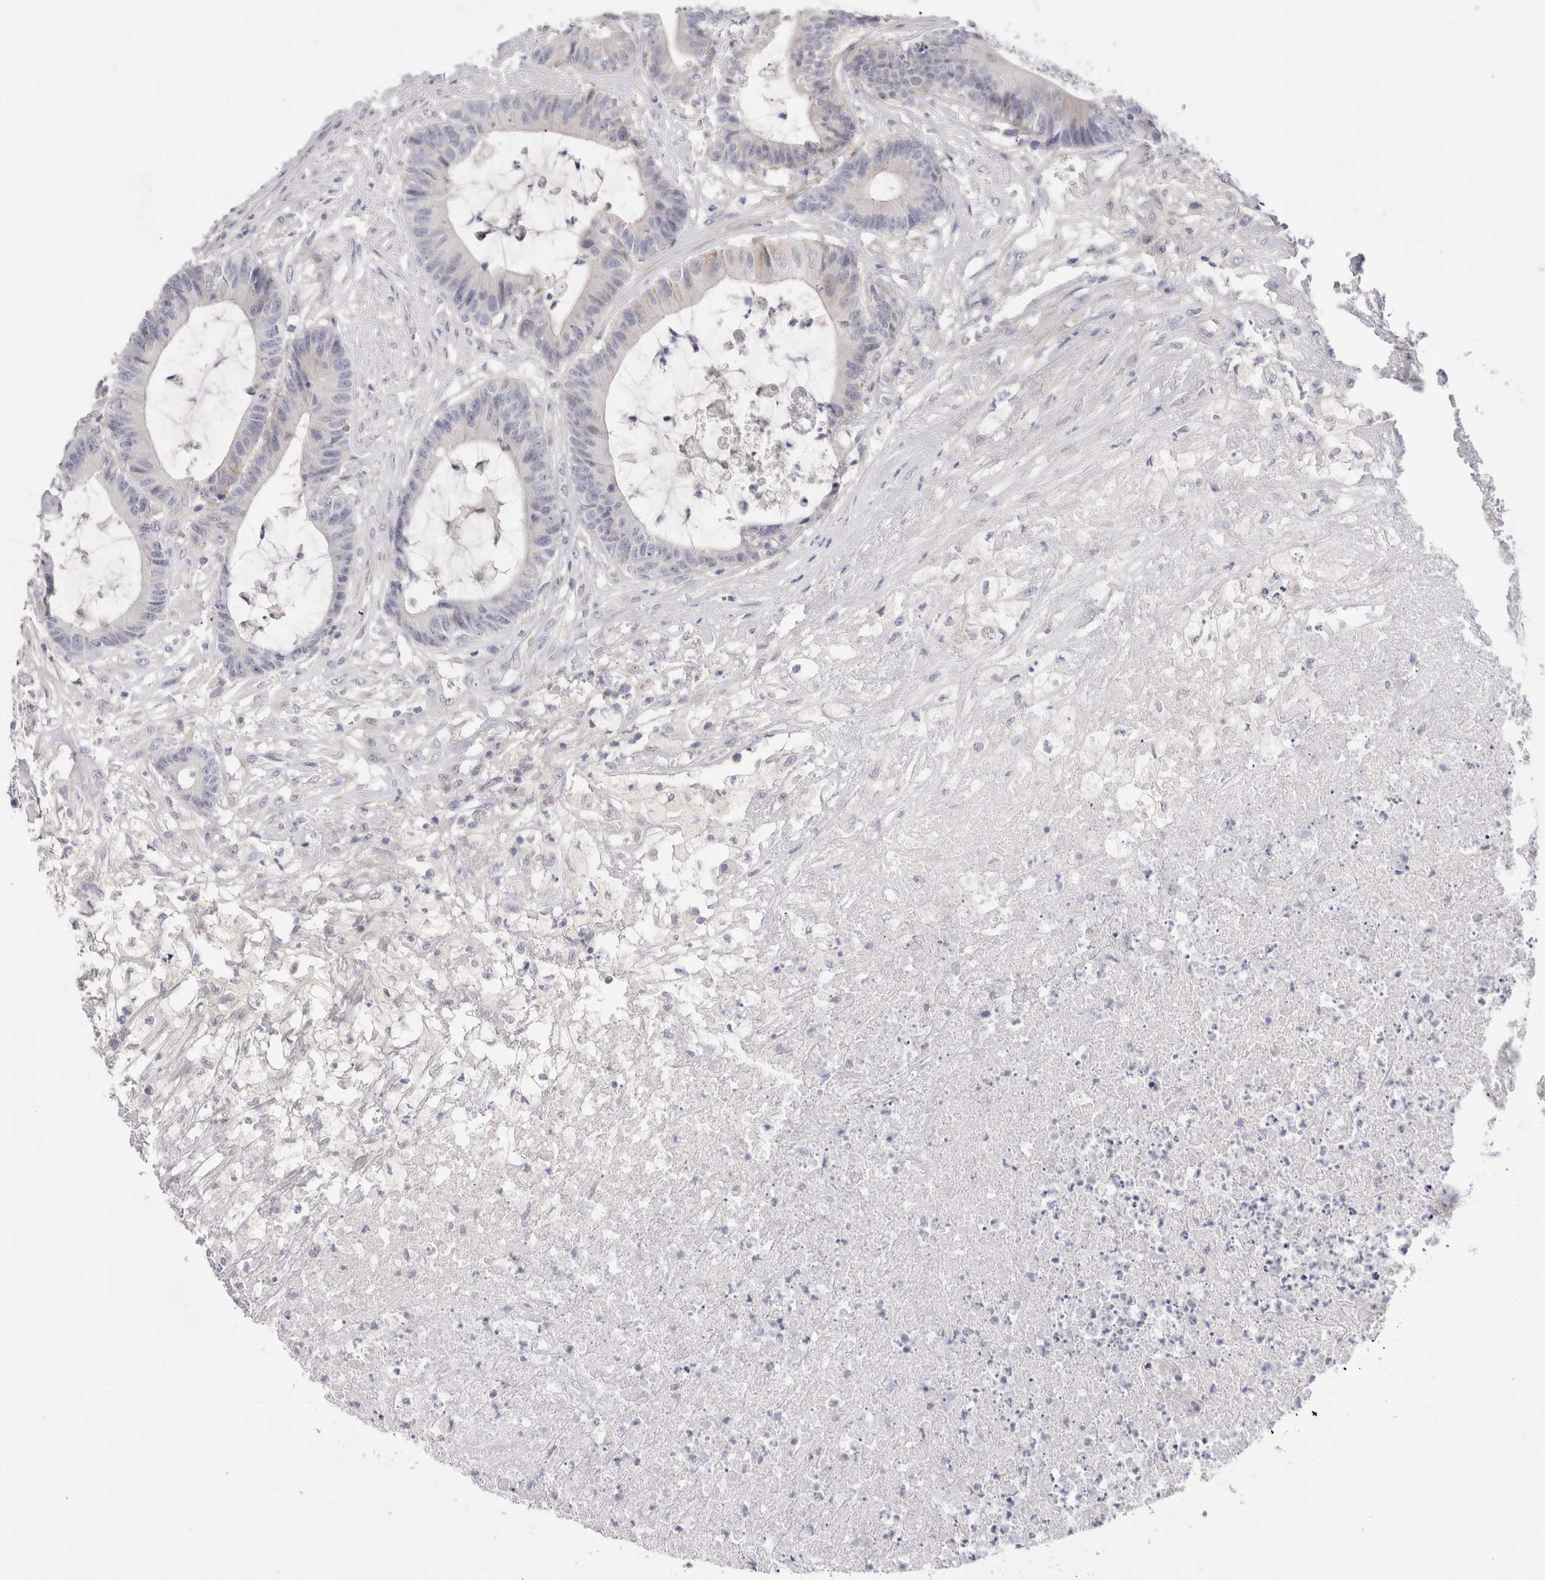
{"staining": {"intensity": "negative", "quantity": "none", "location": "none"}, "tissue": "colorectal cancer", "cell_type": "Tumor cells", "image_type": "cancer", "snomed": [{"axis": "morphology", "description": "Adenocarcinoma, NOS"}, {"axis": "topography", "description": "Colon"}], "caption": "Tumor cells are negative for brown protein staining in adenocarcinoma (colorectal).", "gene": "SPINK2", "patient": {"sex": "female", "age": 84}}